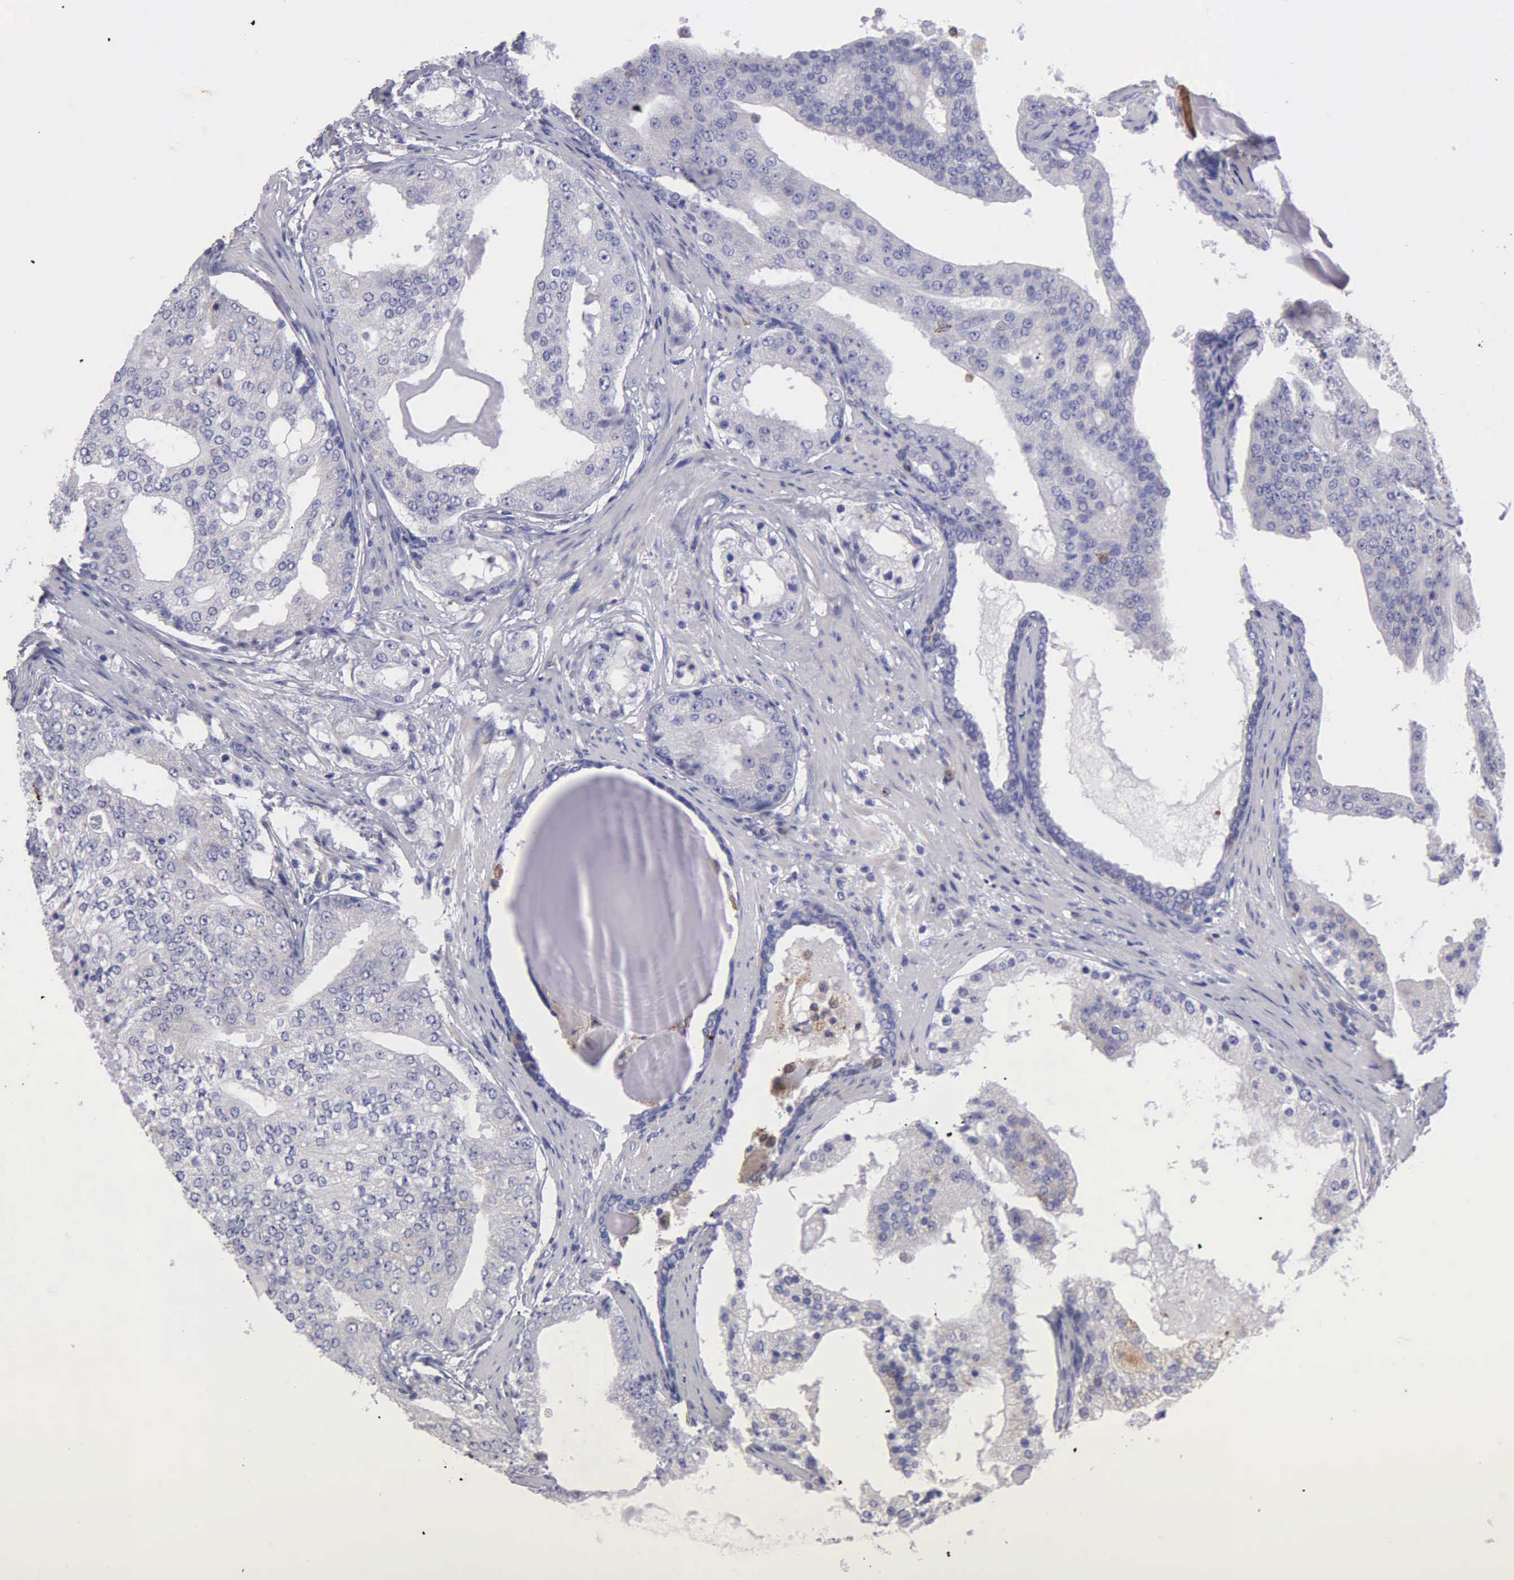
{"staining": {"intensity": "weak", "quantity": "<25%", "location": "cytoplasmic/membranous"}, "tissue": "prostate cancer", "cell_type": "Tumor cells", "image_type": "cancer", "snomed": [{"axis": "morphology", "description": "Adenocarcinoma, High grade"}, {"axis": "topography", "description": "Prostate"}], "caption": "A micrograph of adenocarcinoma (high-grade) (prostate) stained for a protein reveals no brown staining in tumor cells.", "gene": "TYRP1", "patient": {"sex": "male", "age": 68}}